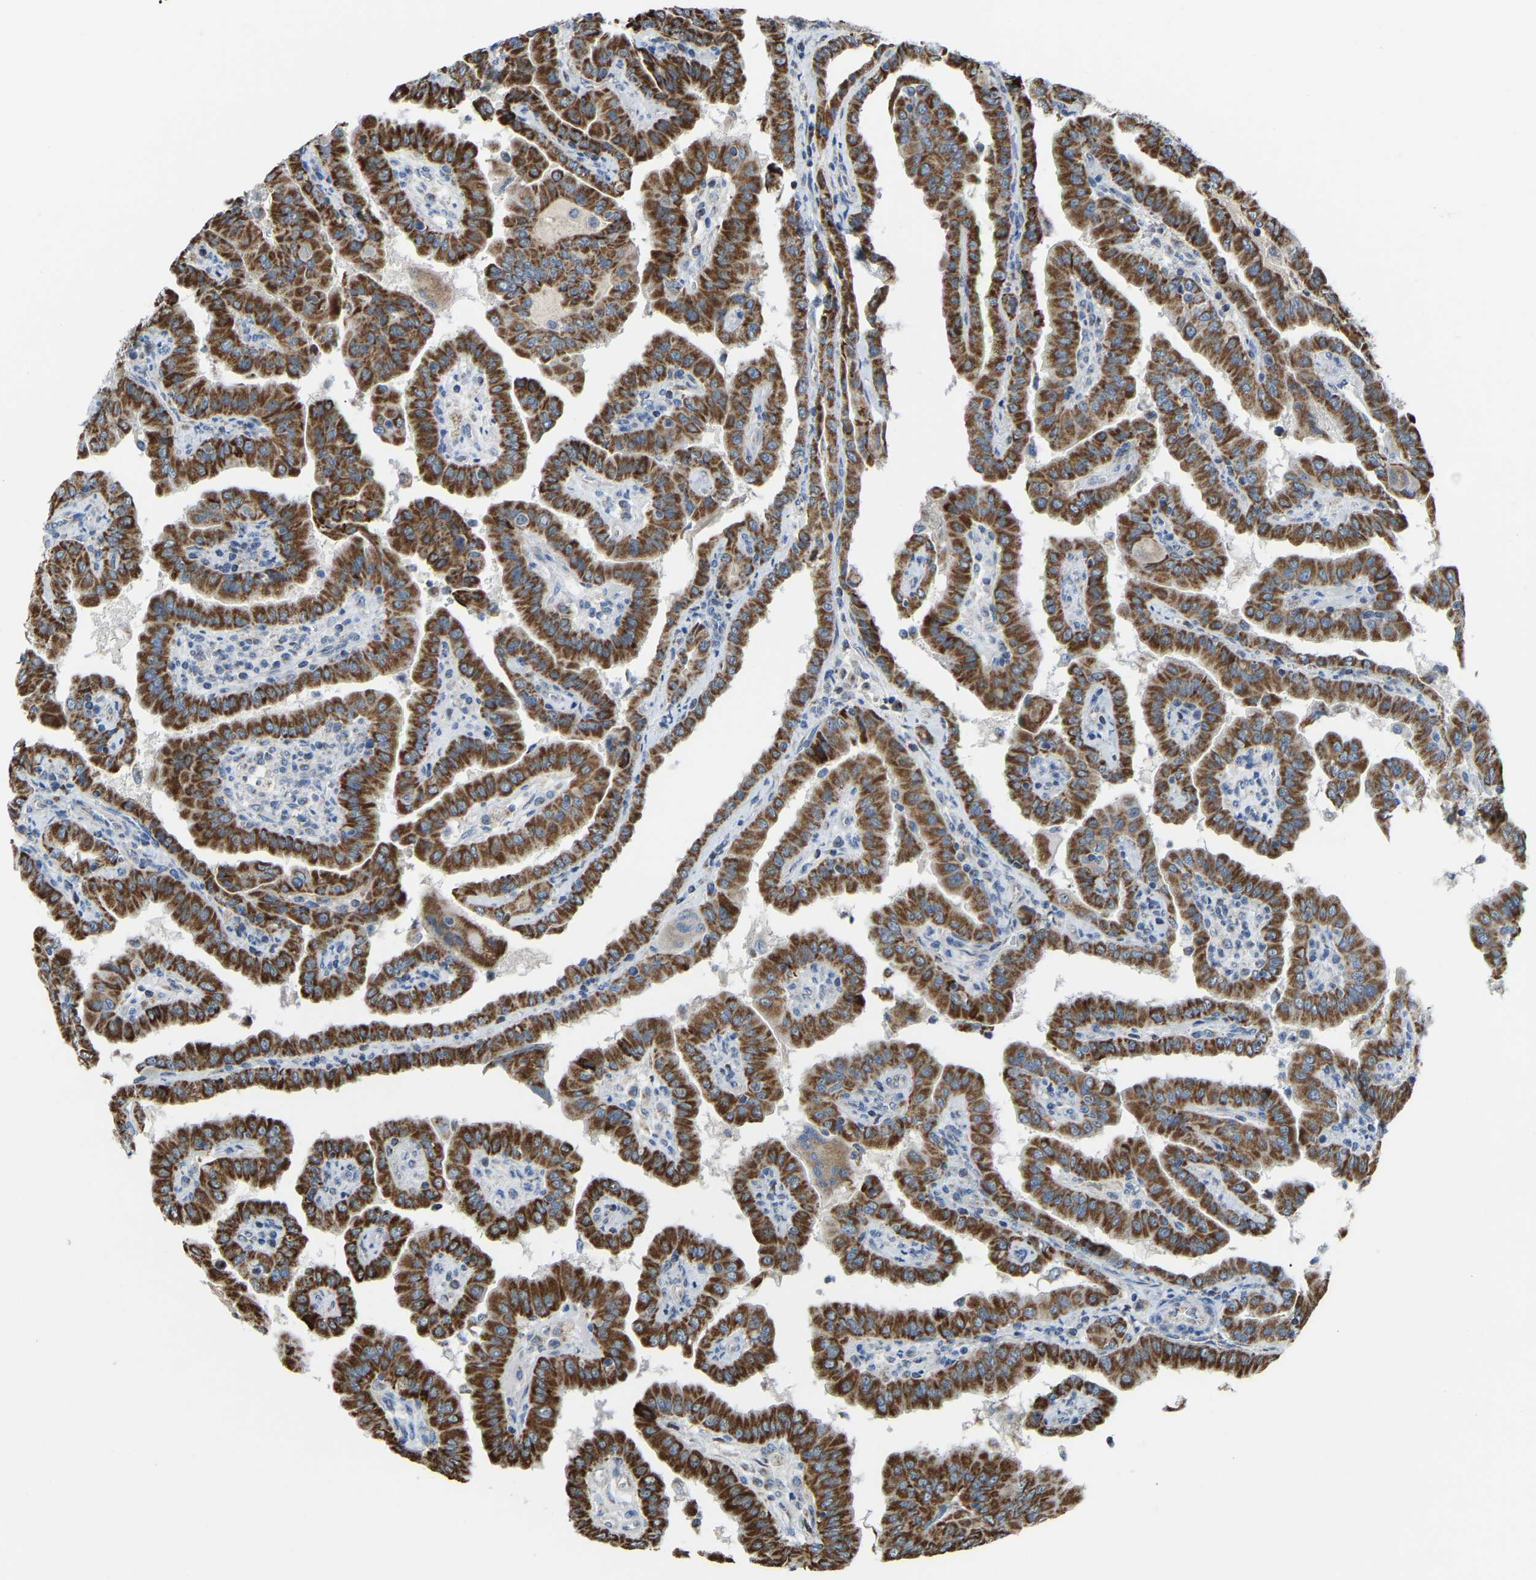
{"staining": {"intensity": "strong", "quantity": ">75%", "location": "cytoplasmic/membranous"}, "tissue": "thyroid cancer", "cell_type": "Tumor cells", "image_type": "cancer", "snomed": [{"axis": "morphology", "description": "Papillary adenocarcinoma, NOS"}, {"axis": "topography", "description": "Thyroid gland"}], "caption": "The immunohistochemical stain labels strong cytoplasmic/membranous staining in tumor cells of thyroid cancer (papillary adenocarcinoma) tissue. (DAB IHC, brown staining for protein, blue staining for nuclei).", "gene": "CANT1", "patient": {"sex": "male", "age": 33}}